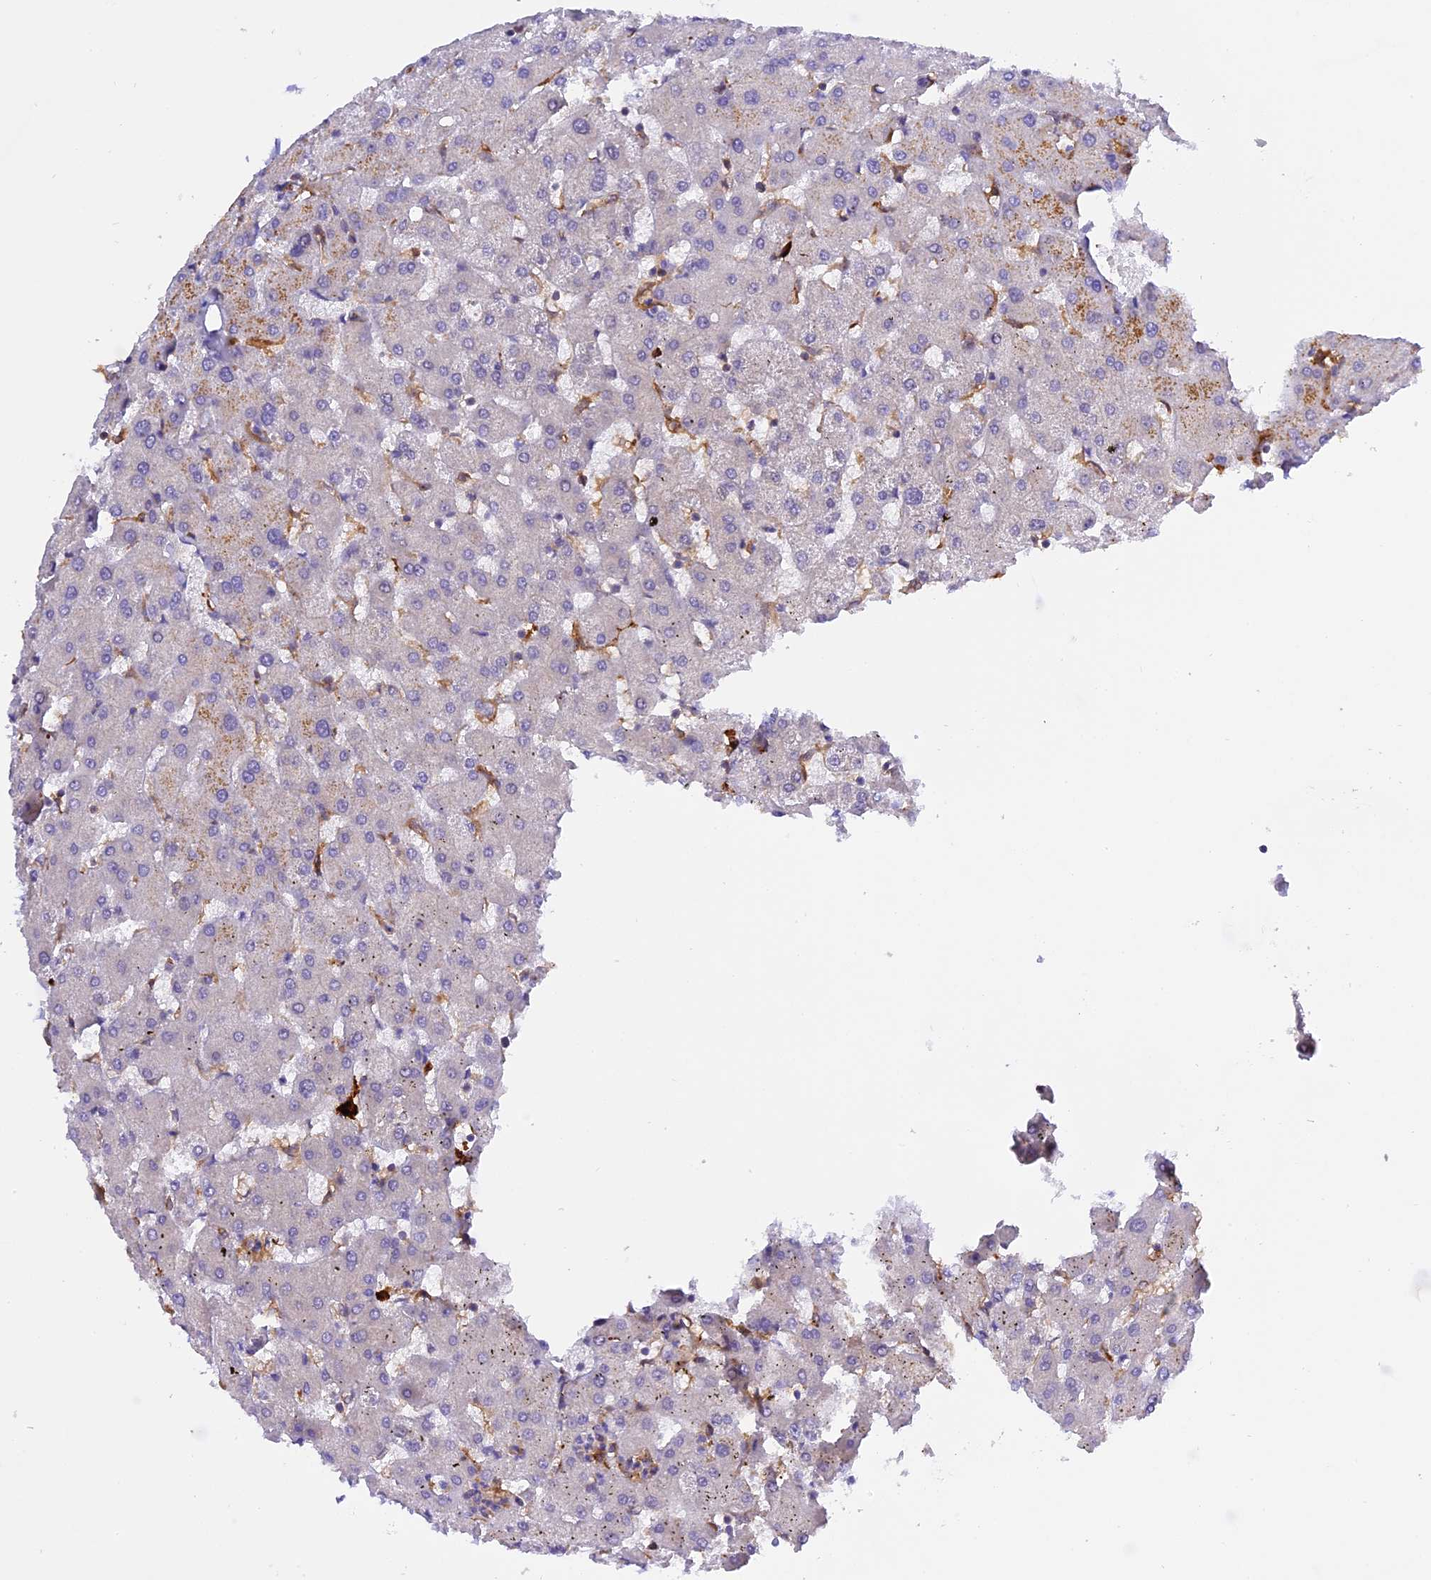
{"staining": {"intensity": "negative", "quantity": "none", "location": "none"}, "tissue": "liver", "cell_type": "Cholangiocytes", "image_type": "normal", "snomed": [{"axis": "morphology", "description": "Normal tissue, NOS"}, {"axis": "topography", "description": "Liver"}], "caption": "The histopathology image exhibits no staining of cholangiocytes in unremarkable liver.", "gene": "C5orf22", "patient": {"sex": "female", "age": 63}}